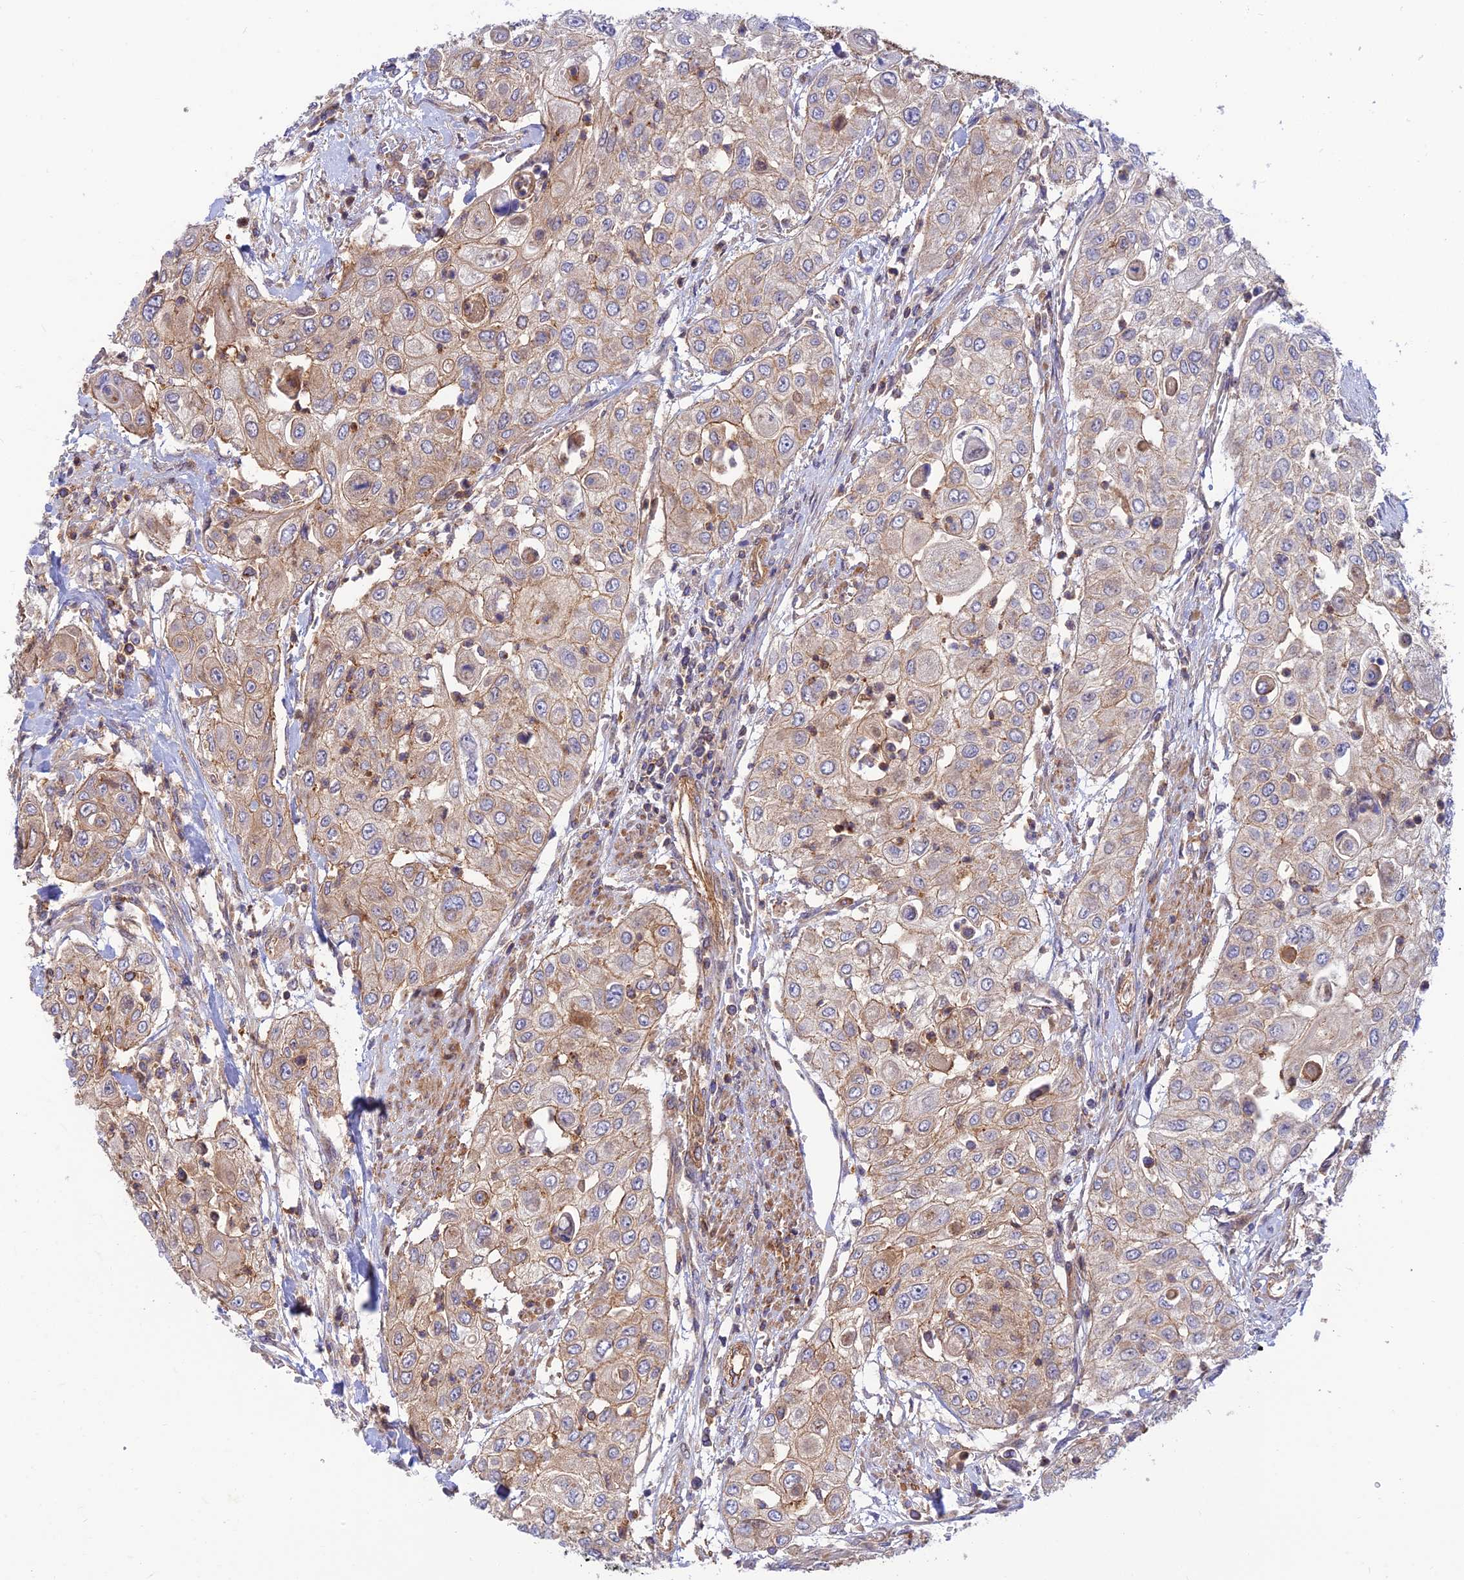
{"staining": {"intensity": "weak", "quantity": "25%-75%", "location": "cytoplasmic/membranous"}, "tissue": "urothelial cancer", "cell_type": "Tumor cells", "image_type": "cancer", "snomed": [{"axis": "morphology", "description": "Urothelial carcinoma, High grade"}, {"axis": "topography", "description": "Urinary bladder"}], "caption": "Immunohistochemical staining of urothelial cancer displays weak cytoplasmic/membranous protein positivity in about 25%-75% of tumor cells. The staining was performed using DAB, with brown indicating positive protein expression. Nuclei are stained blue with hematoxylin.", "gene": "PPP1R12C", "patient": {"sex": "female", "age": 79}}